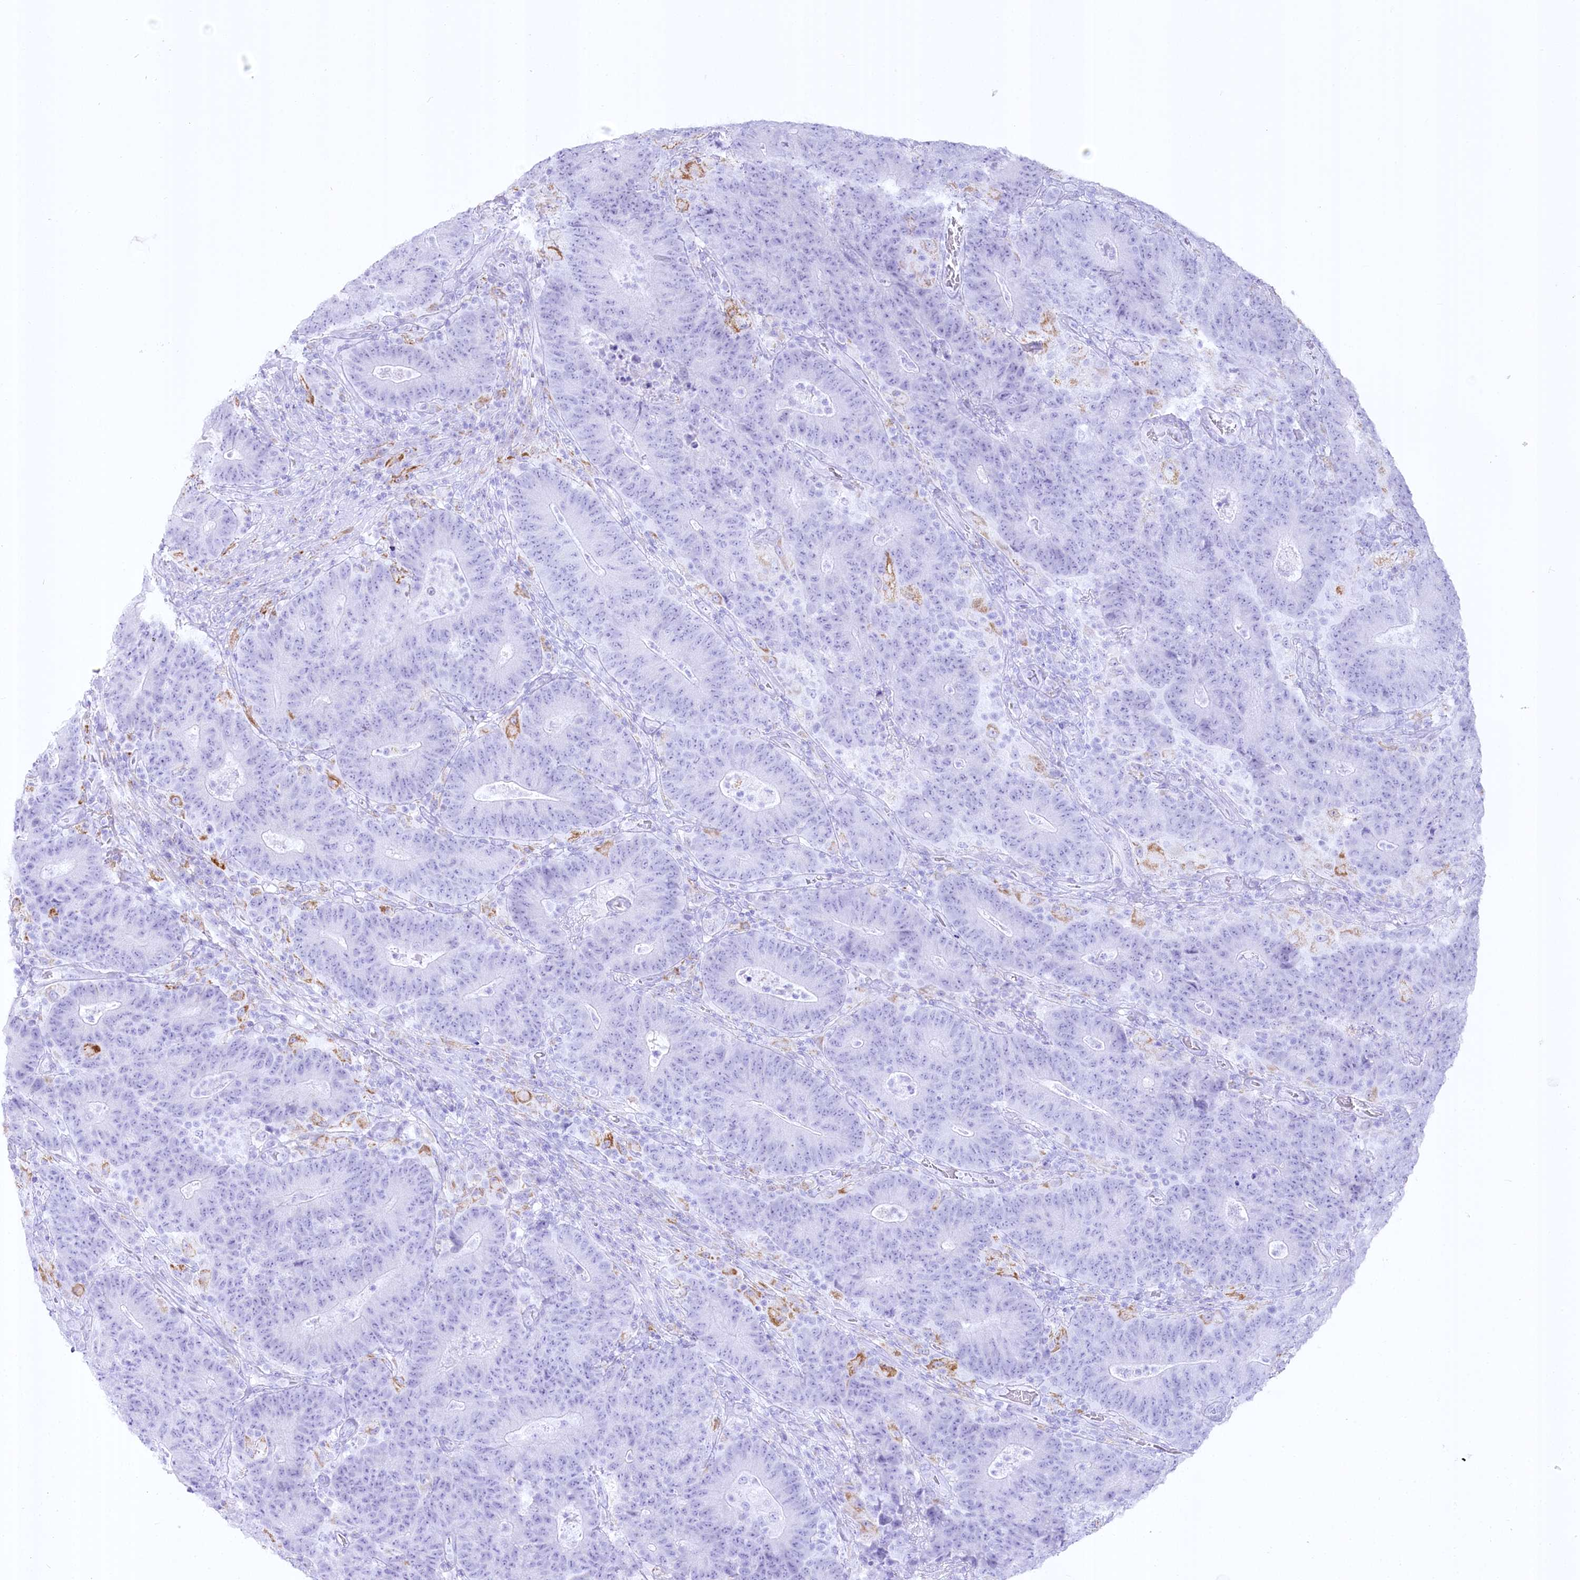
{"staining": {"intensity": "negative", "quantity": "none", "location": "none"}, "tissue": "colorectal cancer", "cell_type": "Tumor cells", "image_type": "cancer", "snomed": [{"axis": "morphology", "description": "Normal tissue, NOS"}, {"axis": "morphology", "description": "Adenocarcinoma, NOS"}, {"axis": "topography", "description": "Colon"}], "caption": "Immunohistochemical staining of human colorectal cancer (adenocarcinoma) displays no significant expression in tumor cells.", "gene": "CEP164", "patient": {"sex": "female", "age": 75}}